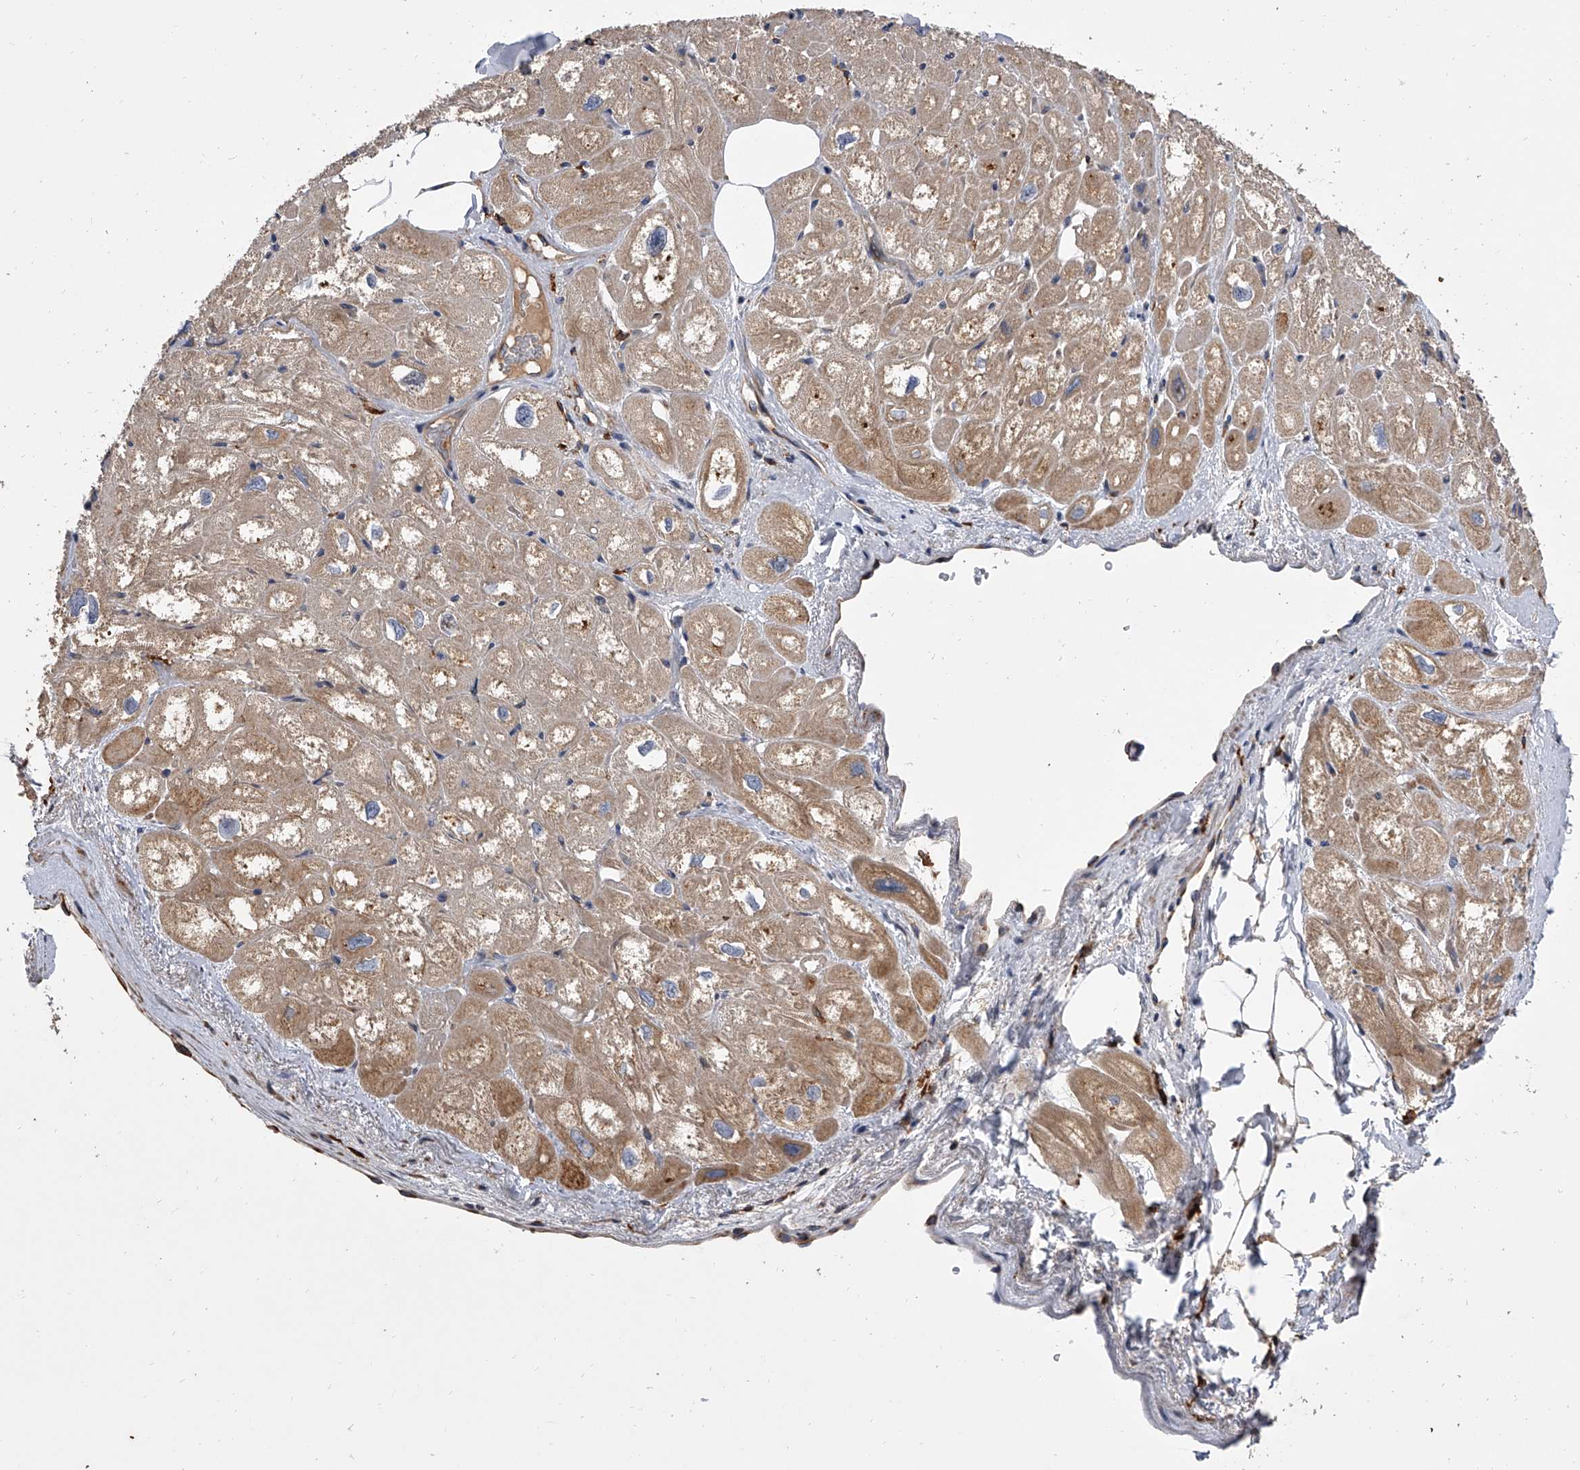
{"staining": {"intensity": "weak", "quantity": ">75%", "location": "cytoplasmic/membranous"}, "tissue": "heart muscle", "cell_type": "Cardiomyocytes", "image_type": "normal", "snomed": [{"axis": "morphology", "description": "Normal tissue, NOS"}, {"axis": "topography", "description": "Heart"}], "caption": "Cardiomyocytes reveal low levels of weak cytoplasmic/membranous expression in approximately >75% of cells in unremarkable human heart muscle.", "gene": "EXOC4", "patient": {"sex": "male", "age": 50}}